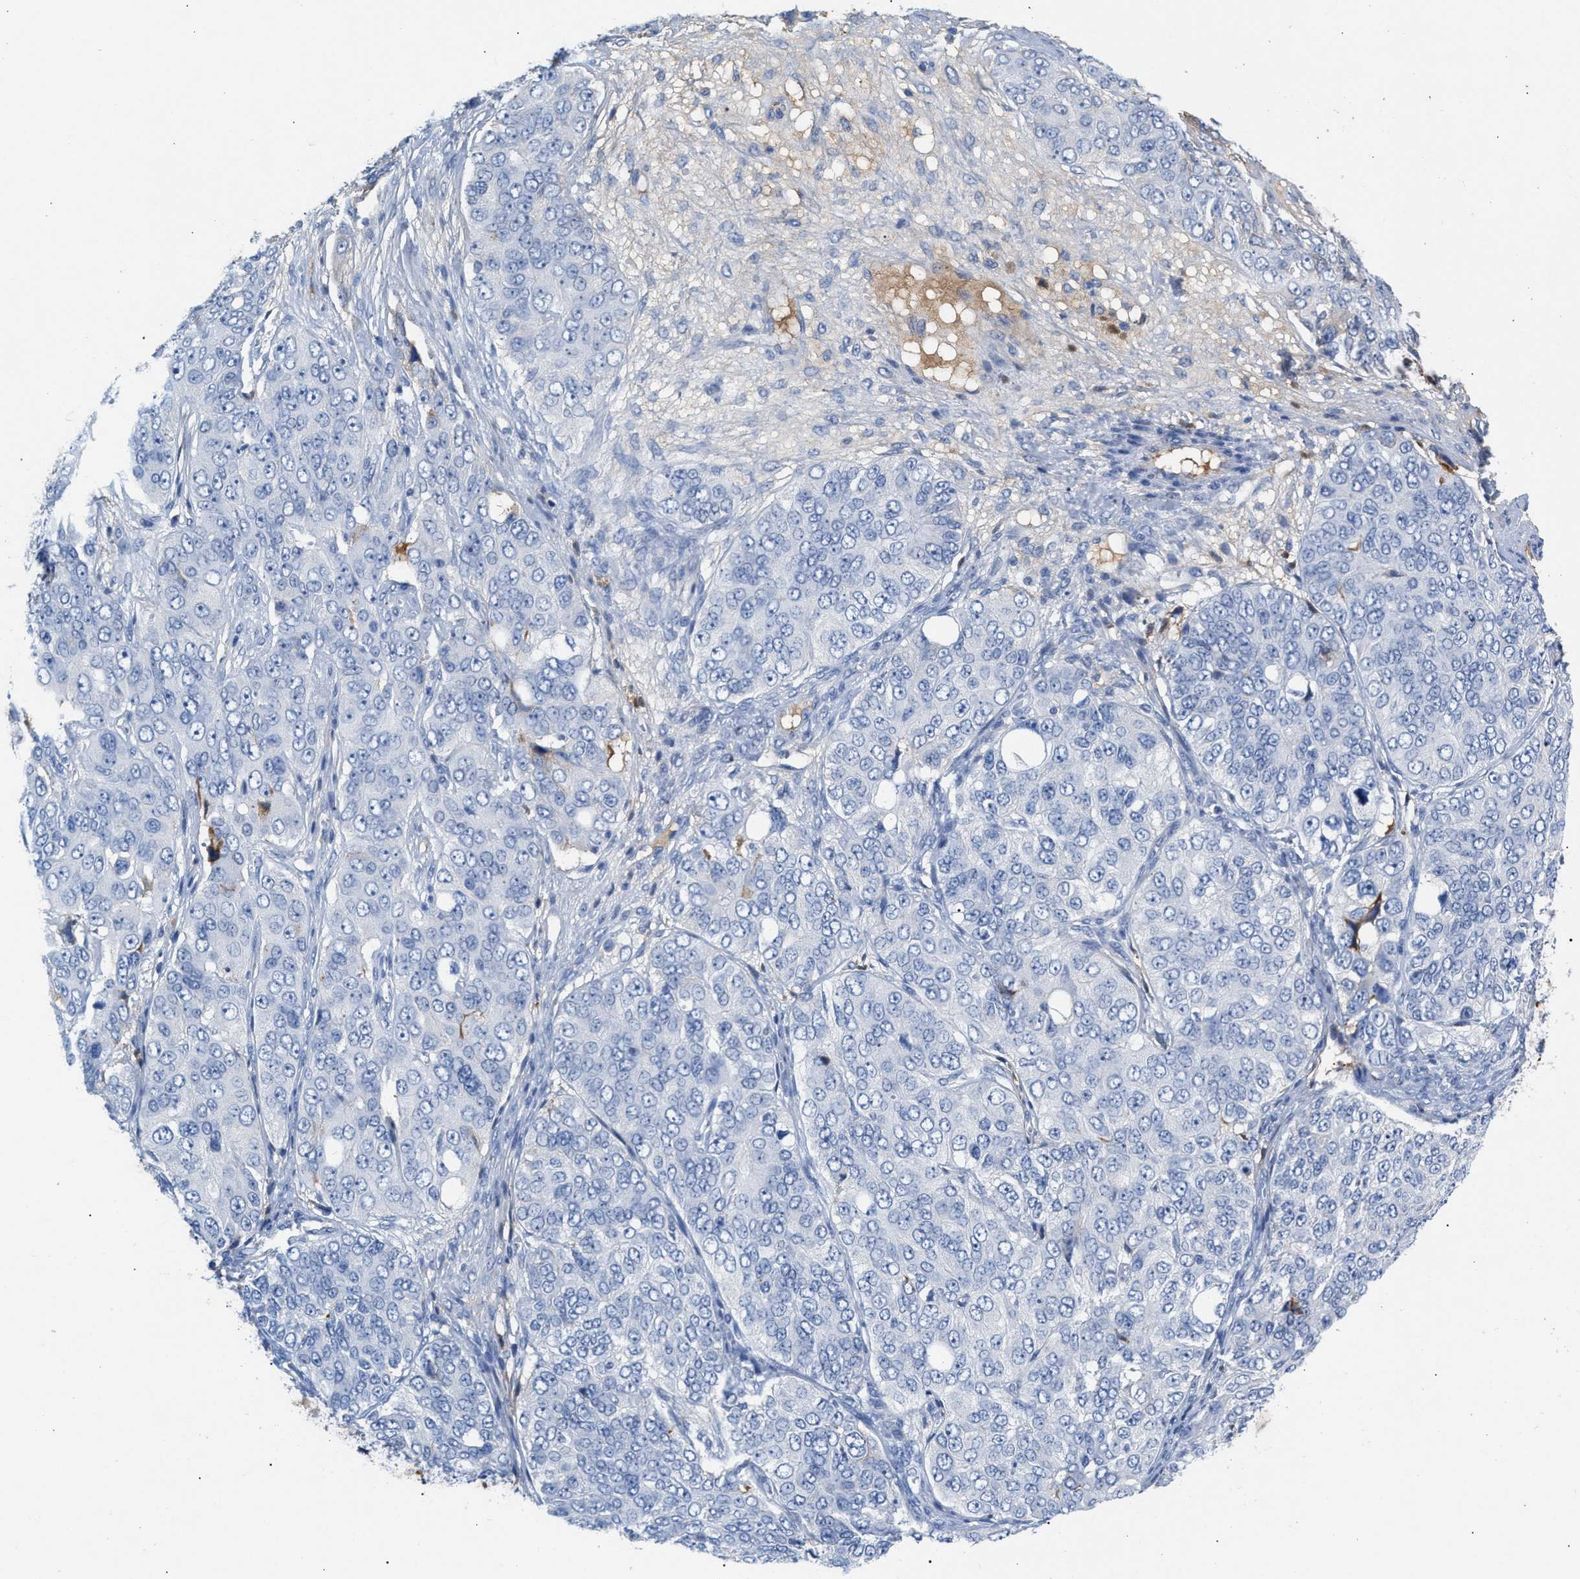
{"staining": {"intensity": "negative", "quantity": "none", "location": "none"}, "tissue": "ovarian cancer", "cell_type": "Tumor cells", "image_type": "cancer", "snomed": [{"axis": "morphology", "description": "Carcinoma, endometroid"}, {"axis": "topography", "description": "Ovary"}], "caption": "Tumor cells show no significant protein staining in ovarian endometroid carcinoma.", "gene": "APOH", "patient": {"sex": "female", "age": 51}}